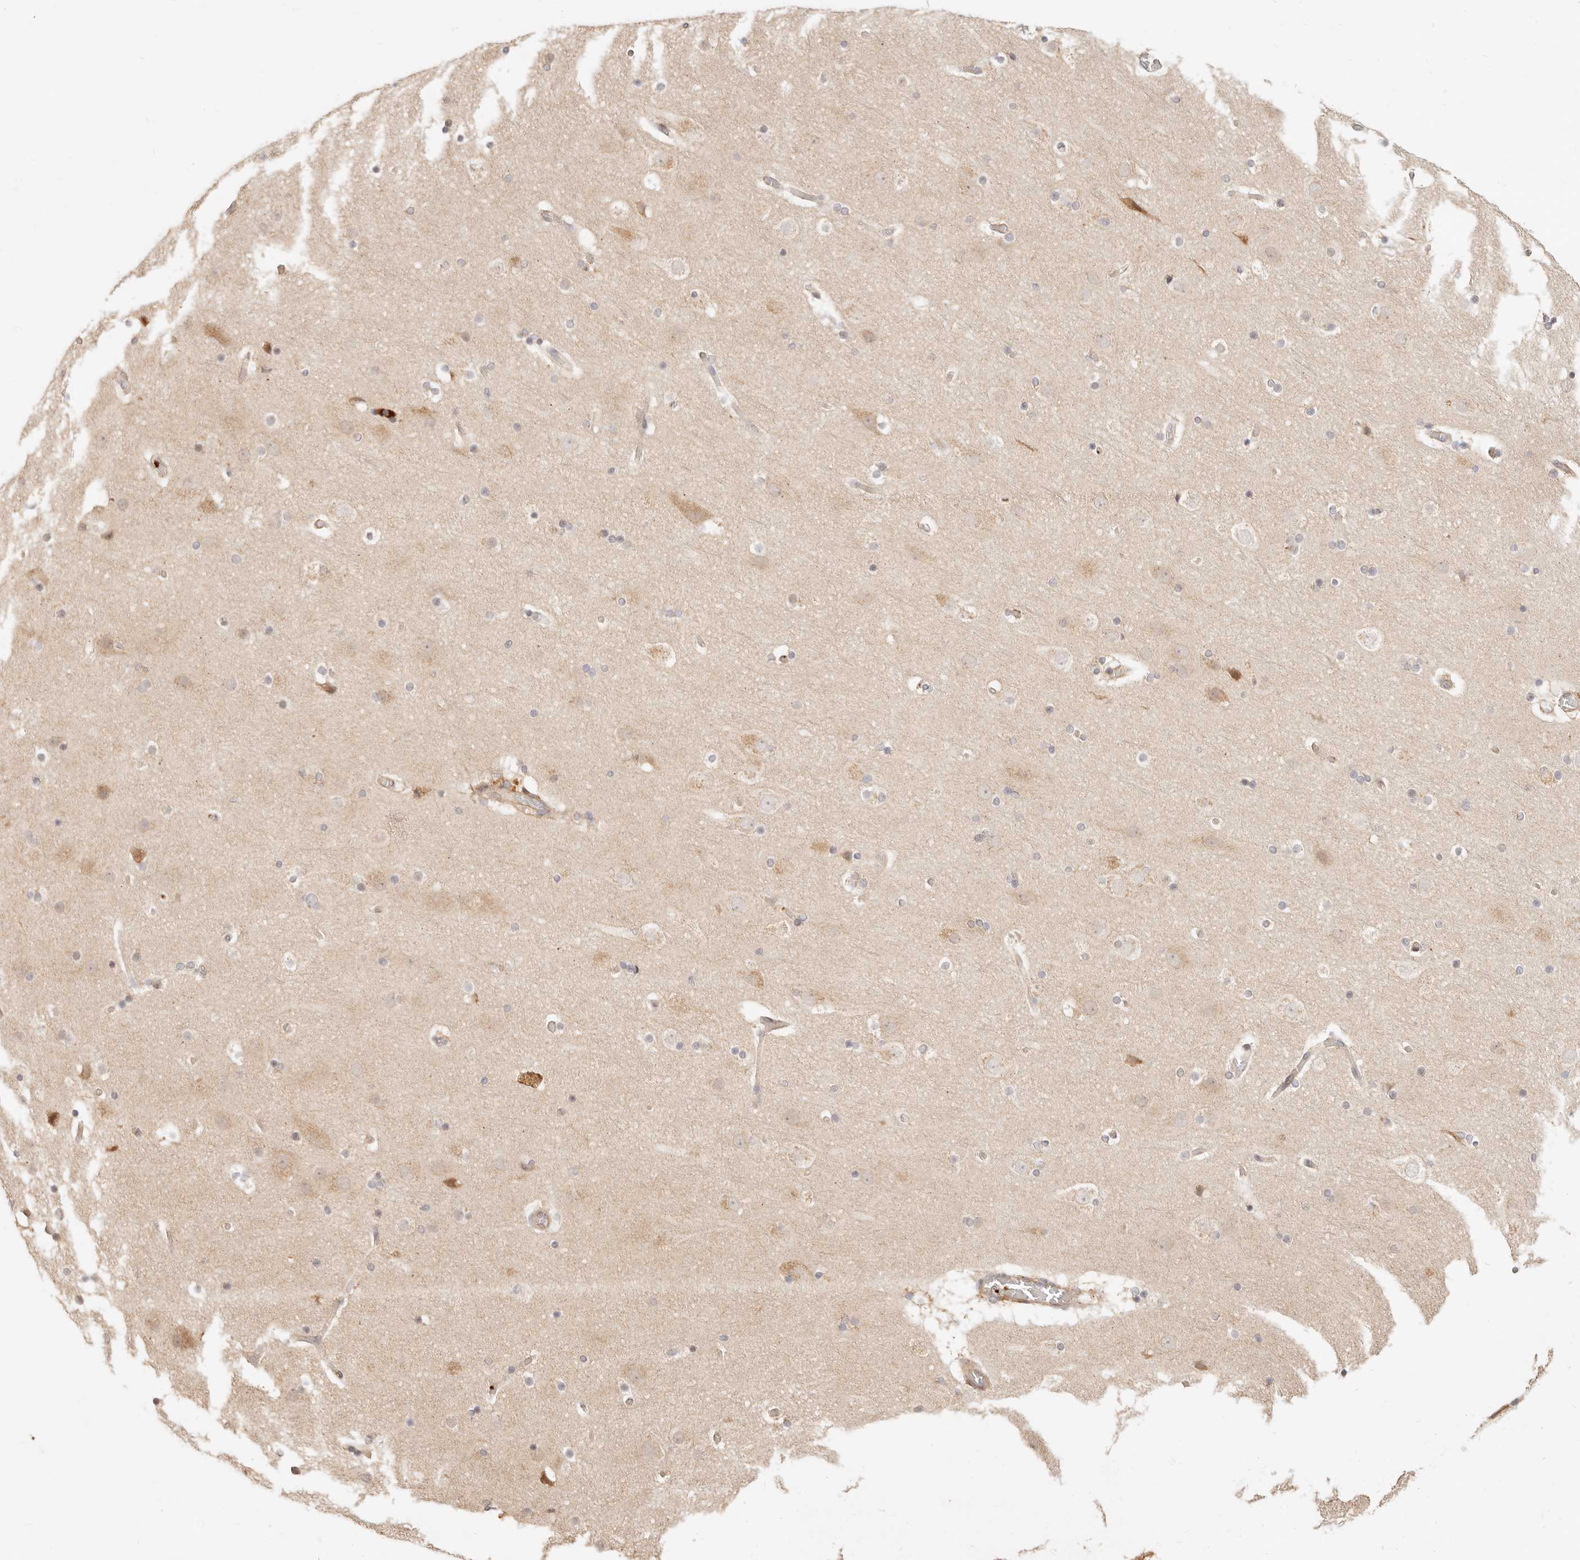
{"staining": {"intensity": "negative", "quantity": "none", "location": "none"}, "tissue": "cerebral cortex", "cell_type": "Endothelial cells", "image_type": "normal", "snomed": [{"axis": "morphology", "description": "Normal tissue, NOS"}, {"axis": "topography", "description": "Cerebral cortex"}], "caption": "Immunohistochemistry micrograph of unremarkable cerebral cortex: human cerebral cortex stained with DAB (3,3'-diaminobenzidine) shows no significant protein positivity in endothelial cells. (DAB (3,3'-diaminobenzidine) IHC visualized using brightfield microscopy, high magnification).", "gene": "UBXN10", "patient": {"sex": "male", "age": 57}}